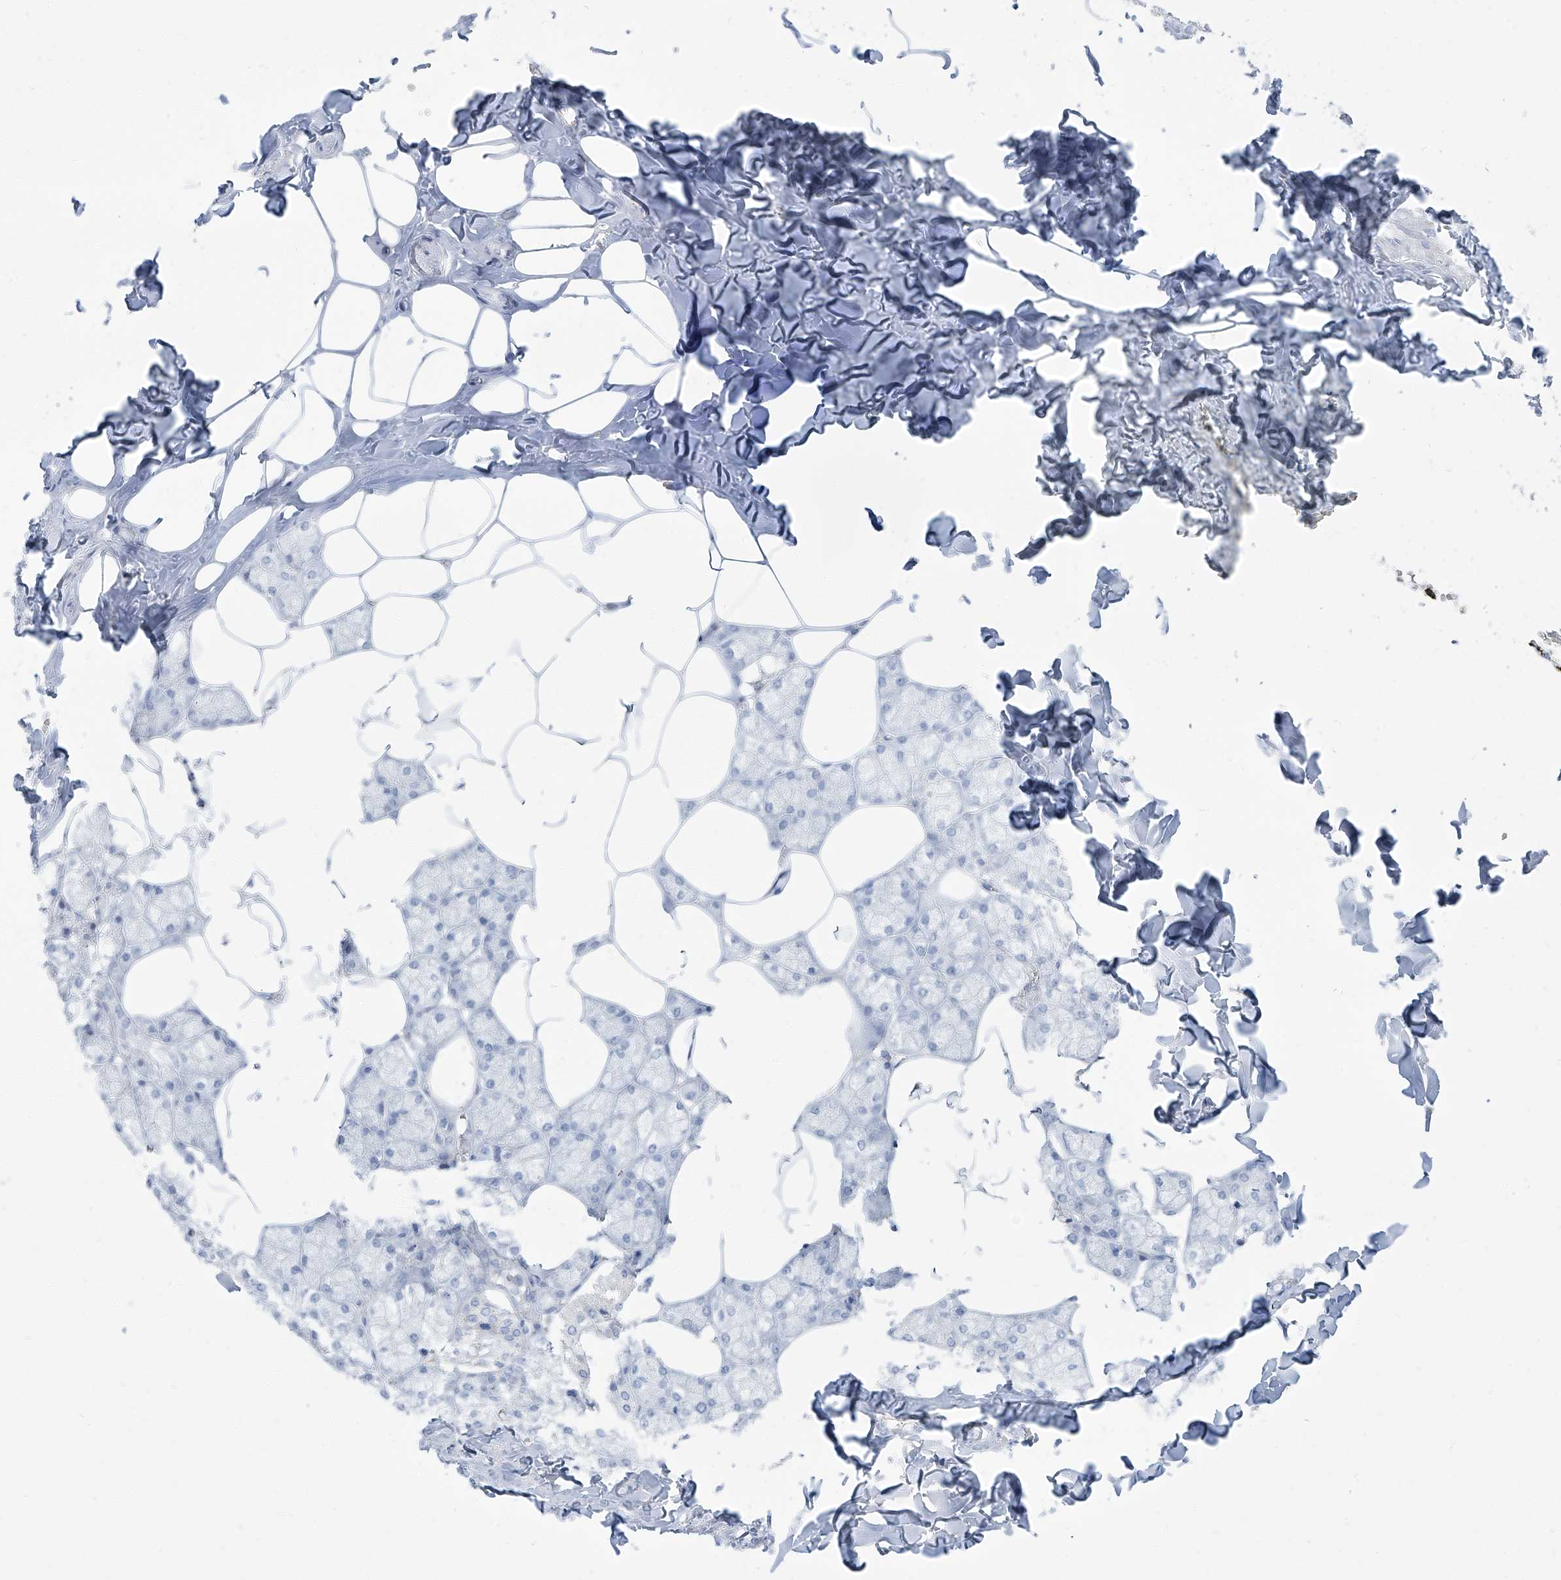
{"staining": {"intensity": "negative", "quantity": "none", "location": "none"}, "tissue": "salivary gland", "cell_type": "Glandular cells", "image_type": "normal", "snomed": [{"axis": "morphology", "description": "Normal tissue, NOS"}, {"axis": "topography", "description": "Salivary gland"}], "caption": "DAB (3,3'-diaminobenzidine) immunohistochemical staining of normal human salivary gland displays no significant staining in glandular cells.", "gene": "TXLNB", "patient": {"sex": "male", "age": 62}}